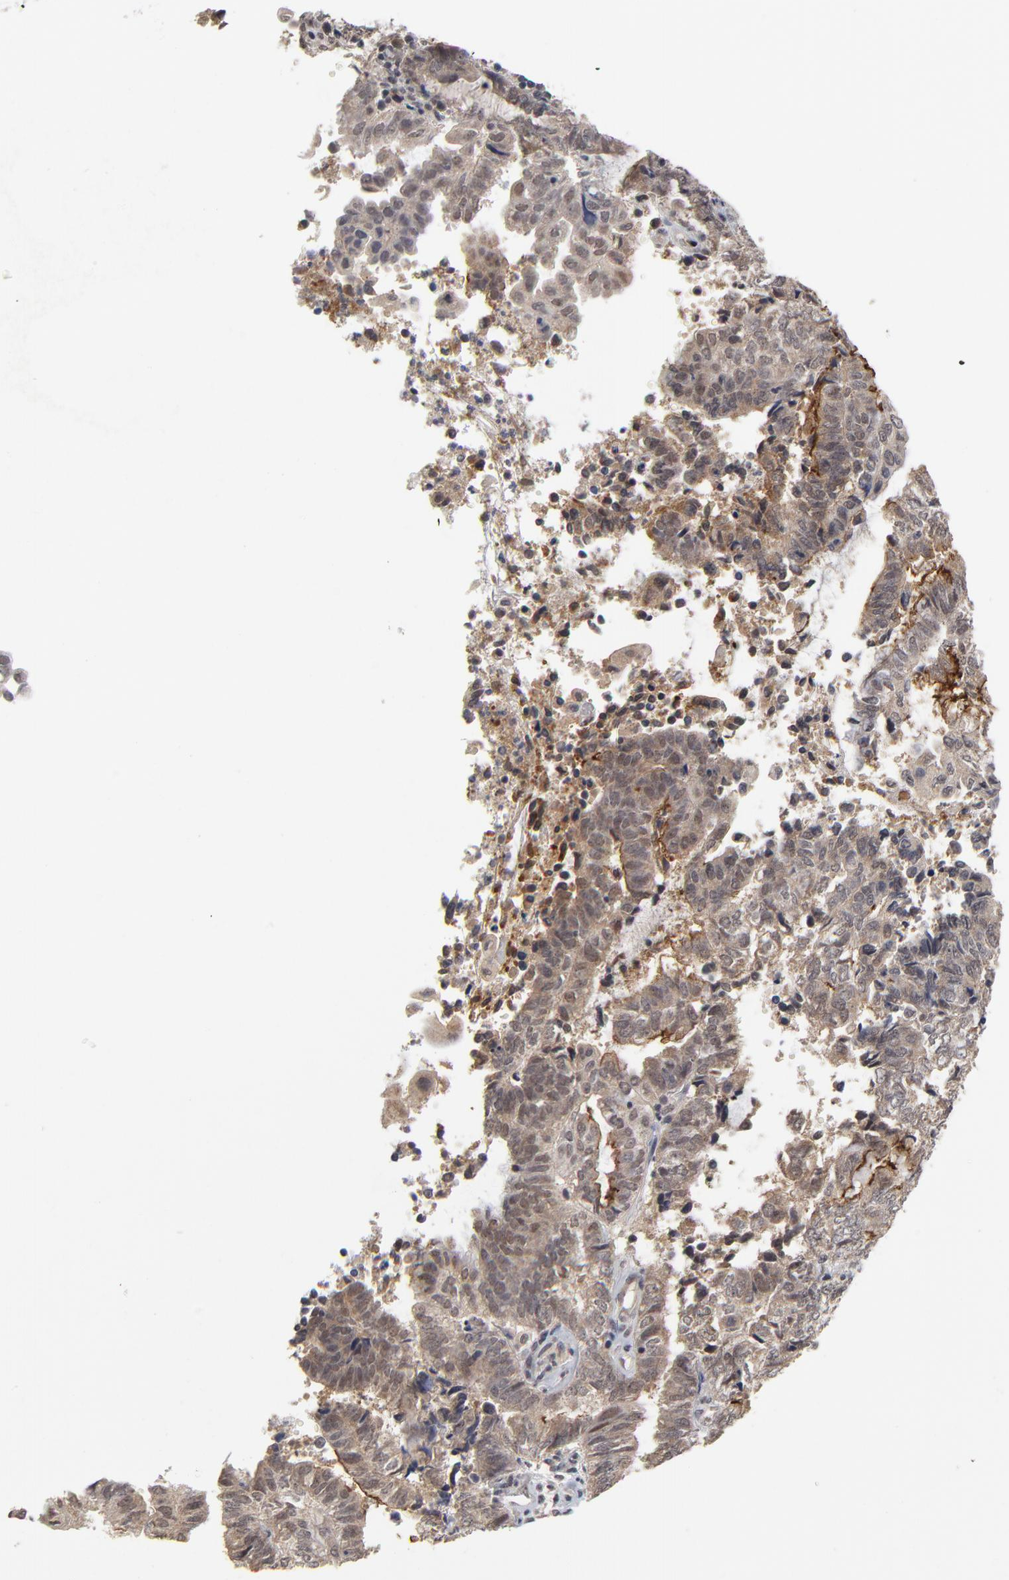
{"staining": {"intensity": "weak", "quantity": ">75%", "location": "cytoplasmic/membranous"}, "tissue": "endometrial cancer", "cell_type": "Tumor cells", "image_type": "cancer", "snomed": [{"axis": "morphology", "description": "Adenocarcinoma, NOS"}, {"axis": "topography", "description": "Uterus"}, {"axis": "topography", "description": "Endometrium"}], "caption": "About >75% of tumor cells in human adenocarcinoma (endometrial) demonstrate weak cytoplasmic/membranous protein positivity as visualized by brown immunohistochemical staining.", "gene": "WSB1", "patient": {"sex": "female", "age": 70}}